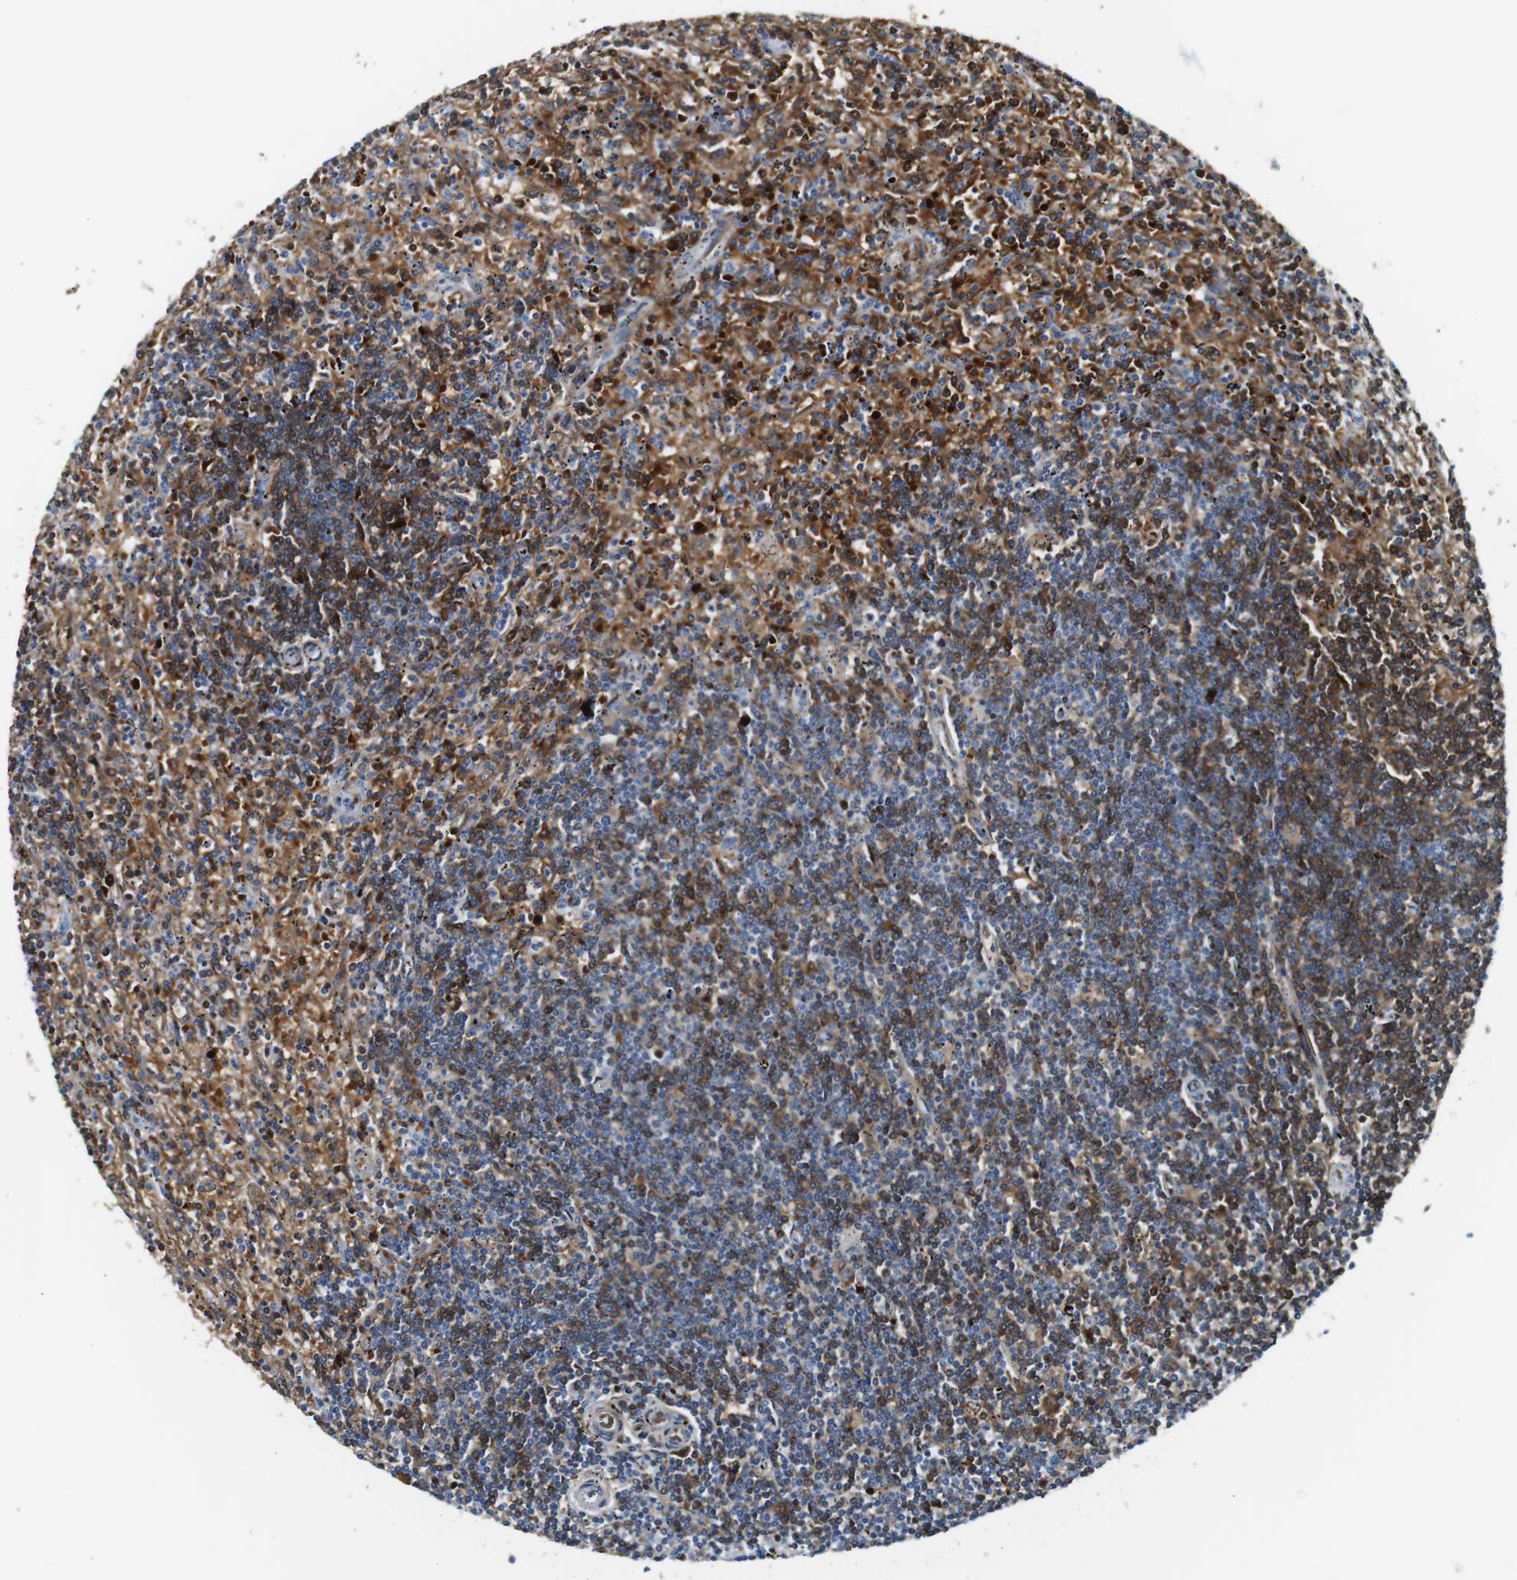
{"staining": {"intensity": "moderate", "quantity": "25%-75%", "location": "cytoplasmic/membranous"}, "tissue": "lymphoma", "cell_type": "Tumor cells", "image_type": "cancer", "snomed": [{"axis": "morphology", "description": "Malignant lymphoma, non-Hodgkin's type, Low grade"}, {"axis": "topography", "description": "Spleen"}], "caption": "Tumor cells reveal moderate cytoplasmic/membranous positivity in approximately 25%-75% of cells in low-grade malignant lymphoma, non-Hodgkin's type.", "gene": "TFAP2C", "patient": {"sex": "male", "age": 76}}